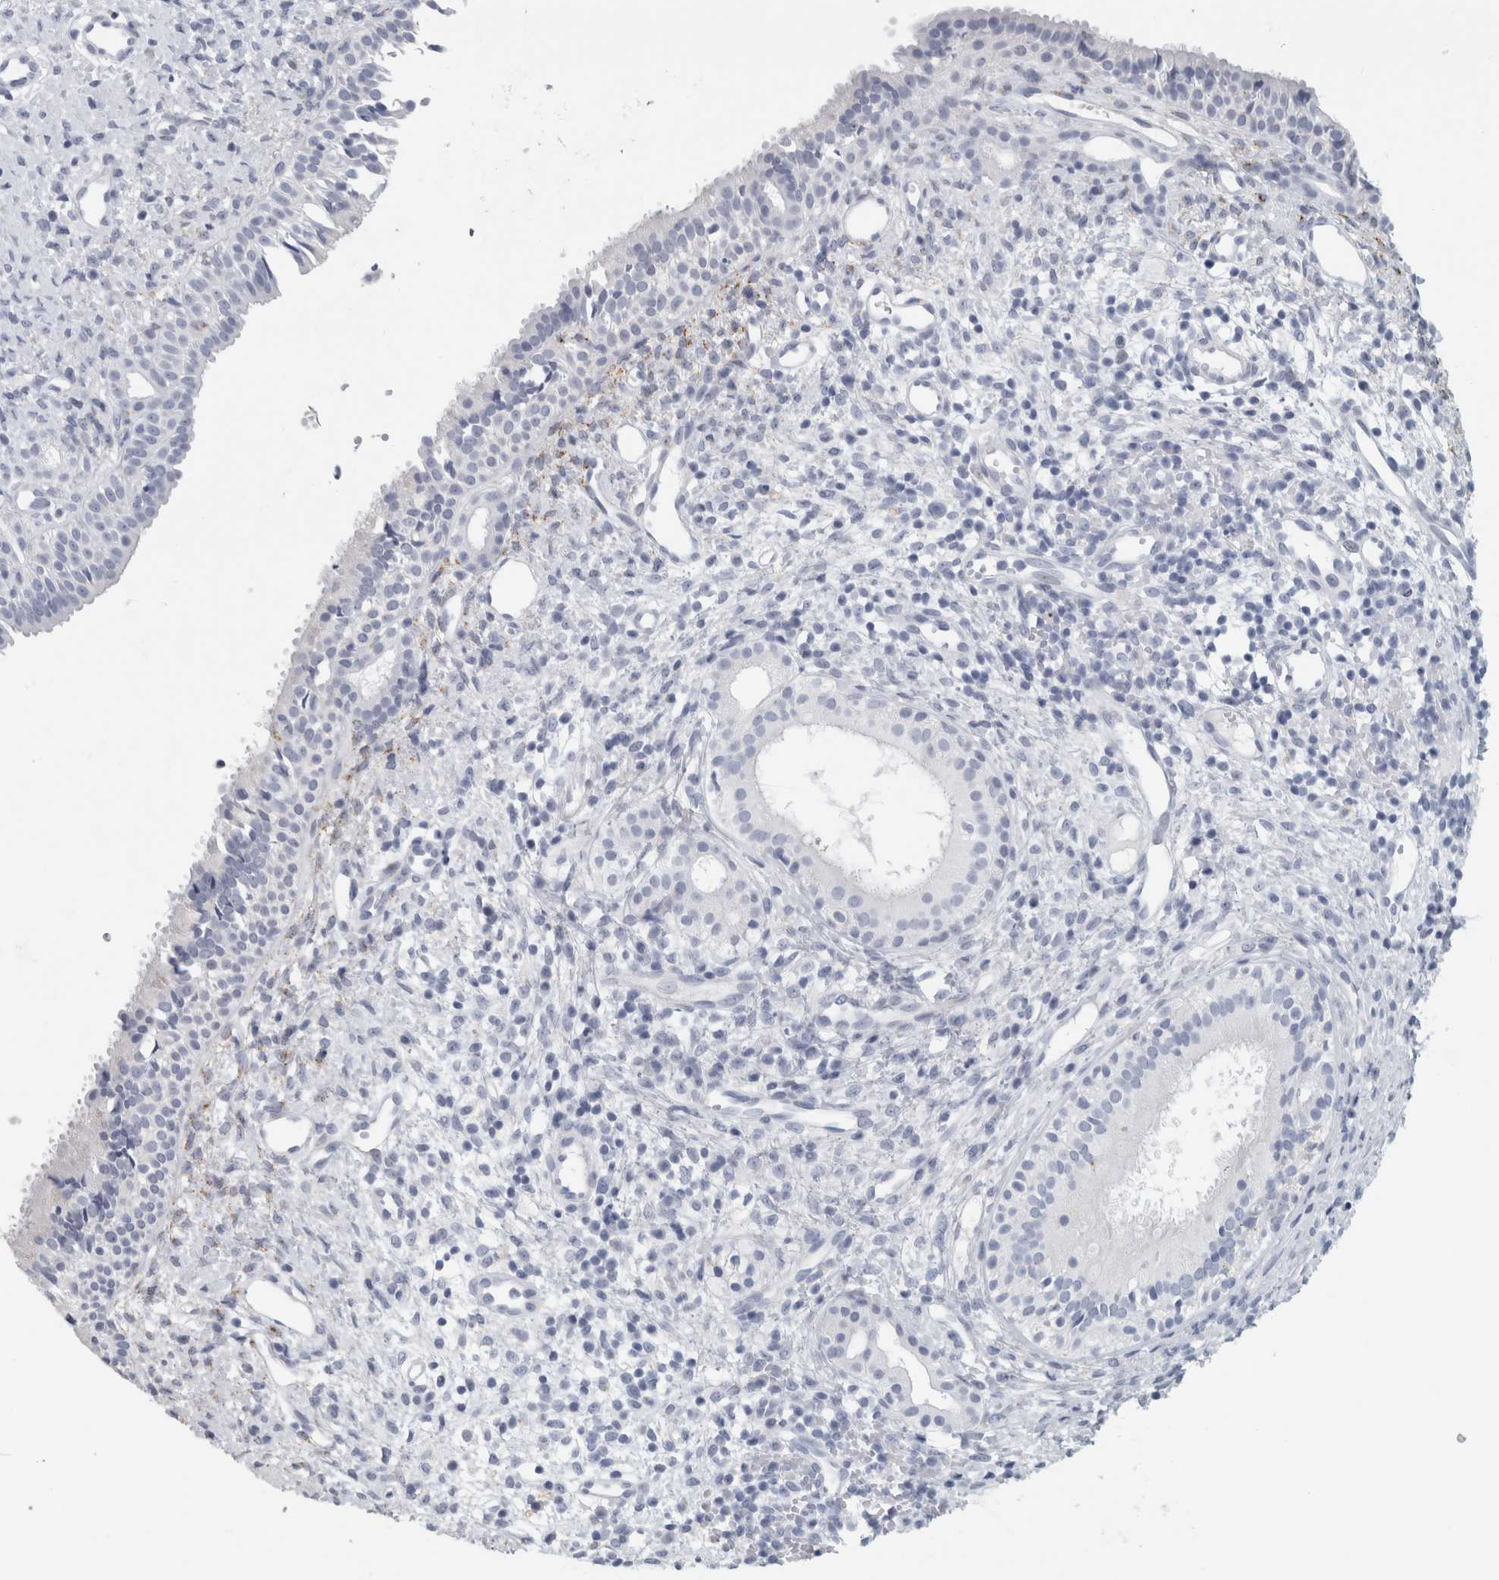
{"staining": {"intensity": "negative", "quantity": "none", "location": "none"}, "tissue": "nasopharynx", "cell_type": "Respiratory epithelial cells", "image_type": "normal", "snomed": [{"axis": "morphology", "description": "Normal tissue, NOS"}, {"axis": "topography", "description": "Nasopharynx"}], "caption": "Nasopharynx stained for a protein using IHC exhibits no positivity respiratory epithelial cells.", "gene": "CPE", "patient": {"sex": "male", "age": 22}}